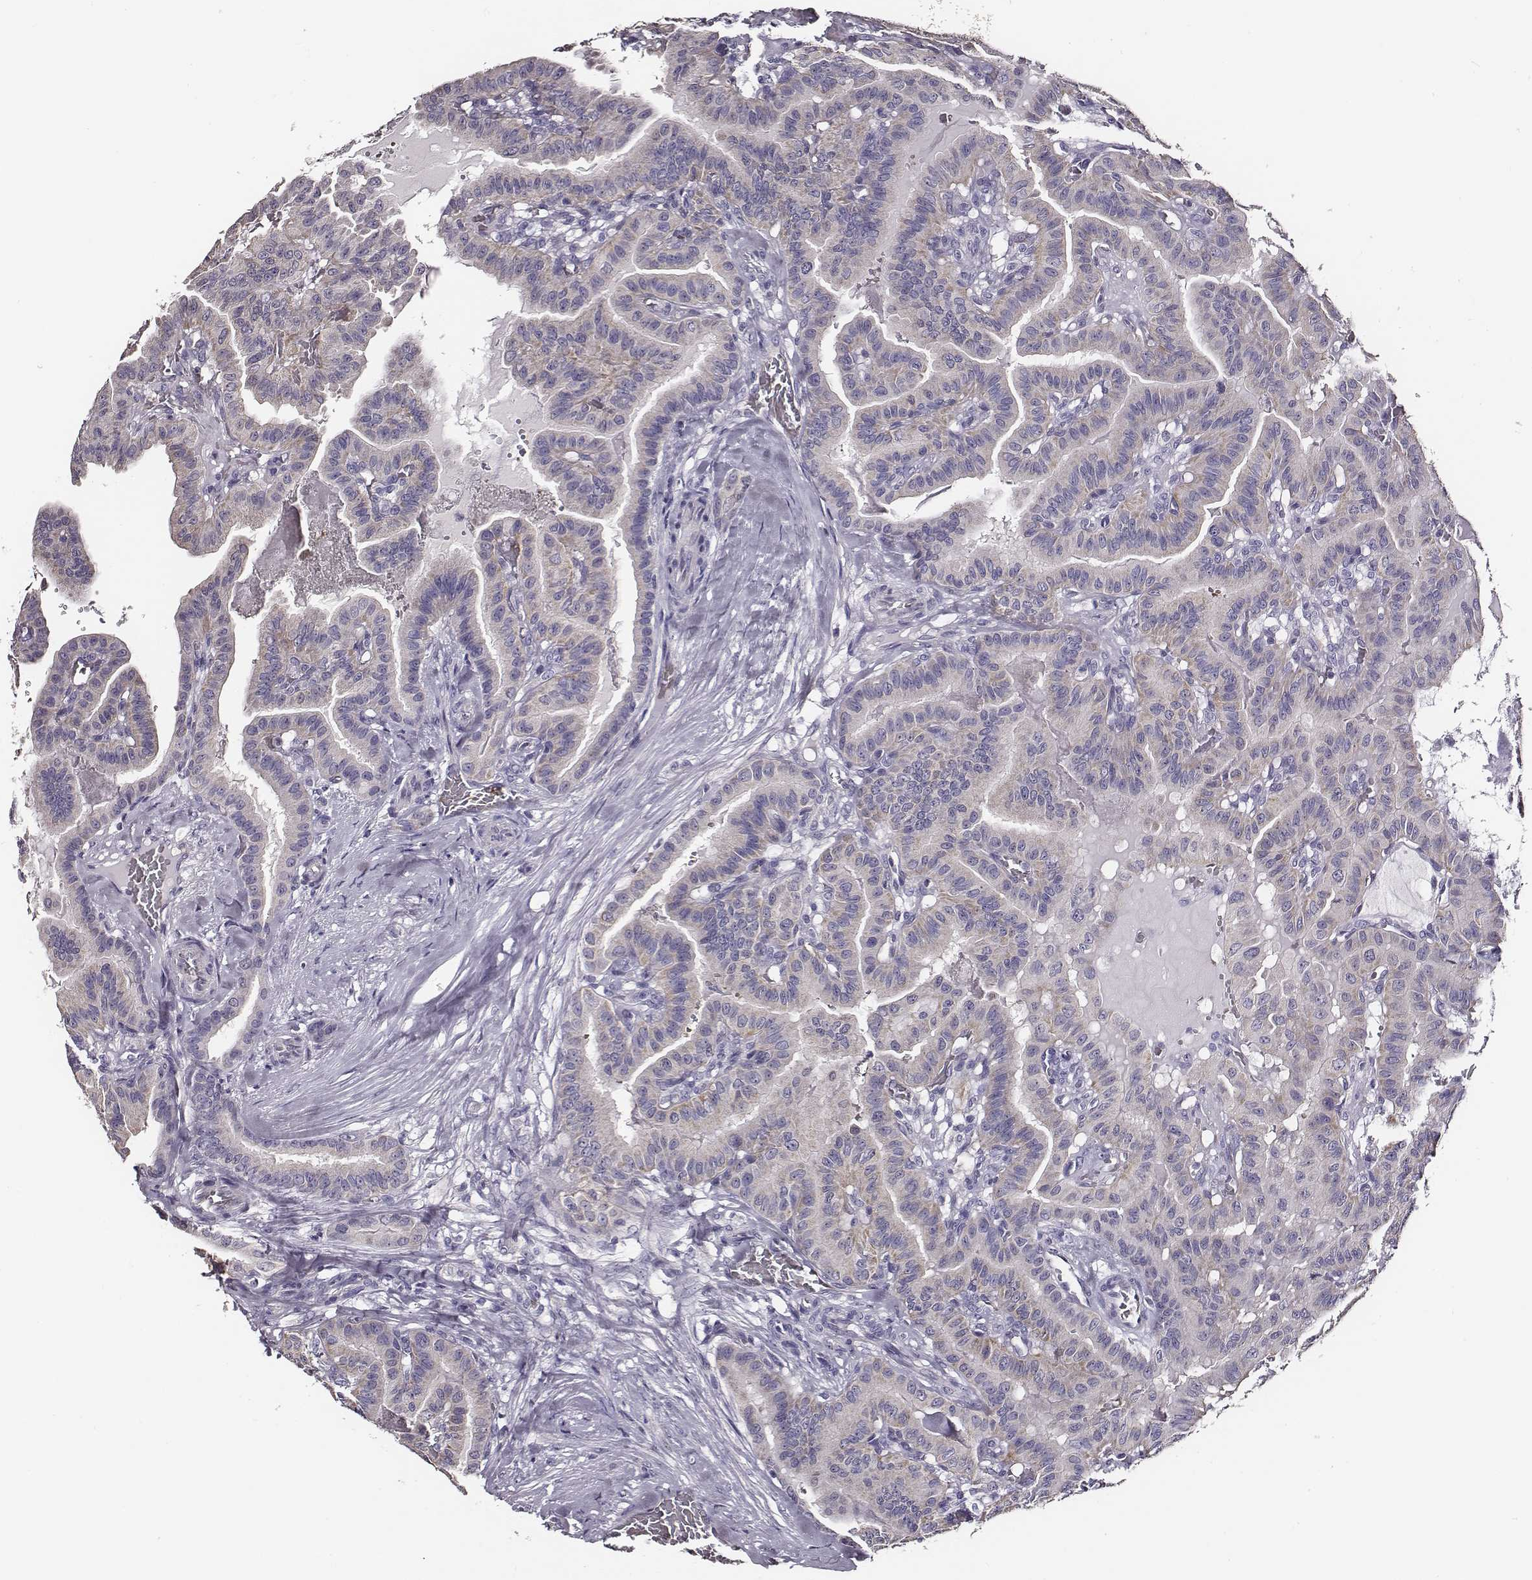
{"staining": {"intensity": "negative", "quantity": "none", "location": "none"}, "tissue": "thyroid cancer", "cell_type": "Tumor cells", "image_type": "cancer", "snomed": [{"axis": "morphology", "description": "Papillary adenocarcinoma, NOS"}, {"axis": "topography", "description": "Thyroid gland"}], "caption": "There is no significant staining in tumor cells of thyroid cancer.", "gene": "AADAT", "patient": {"sex": "male", "age": 87}}